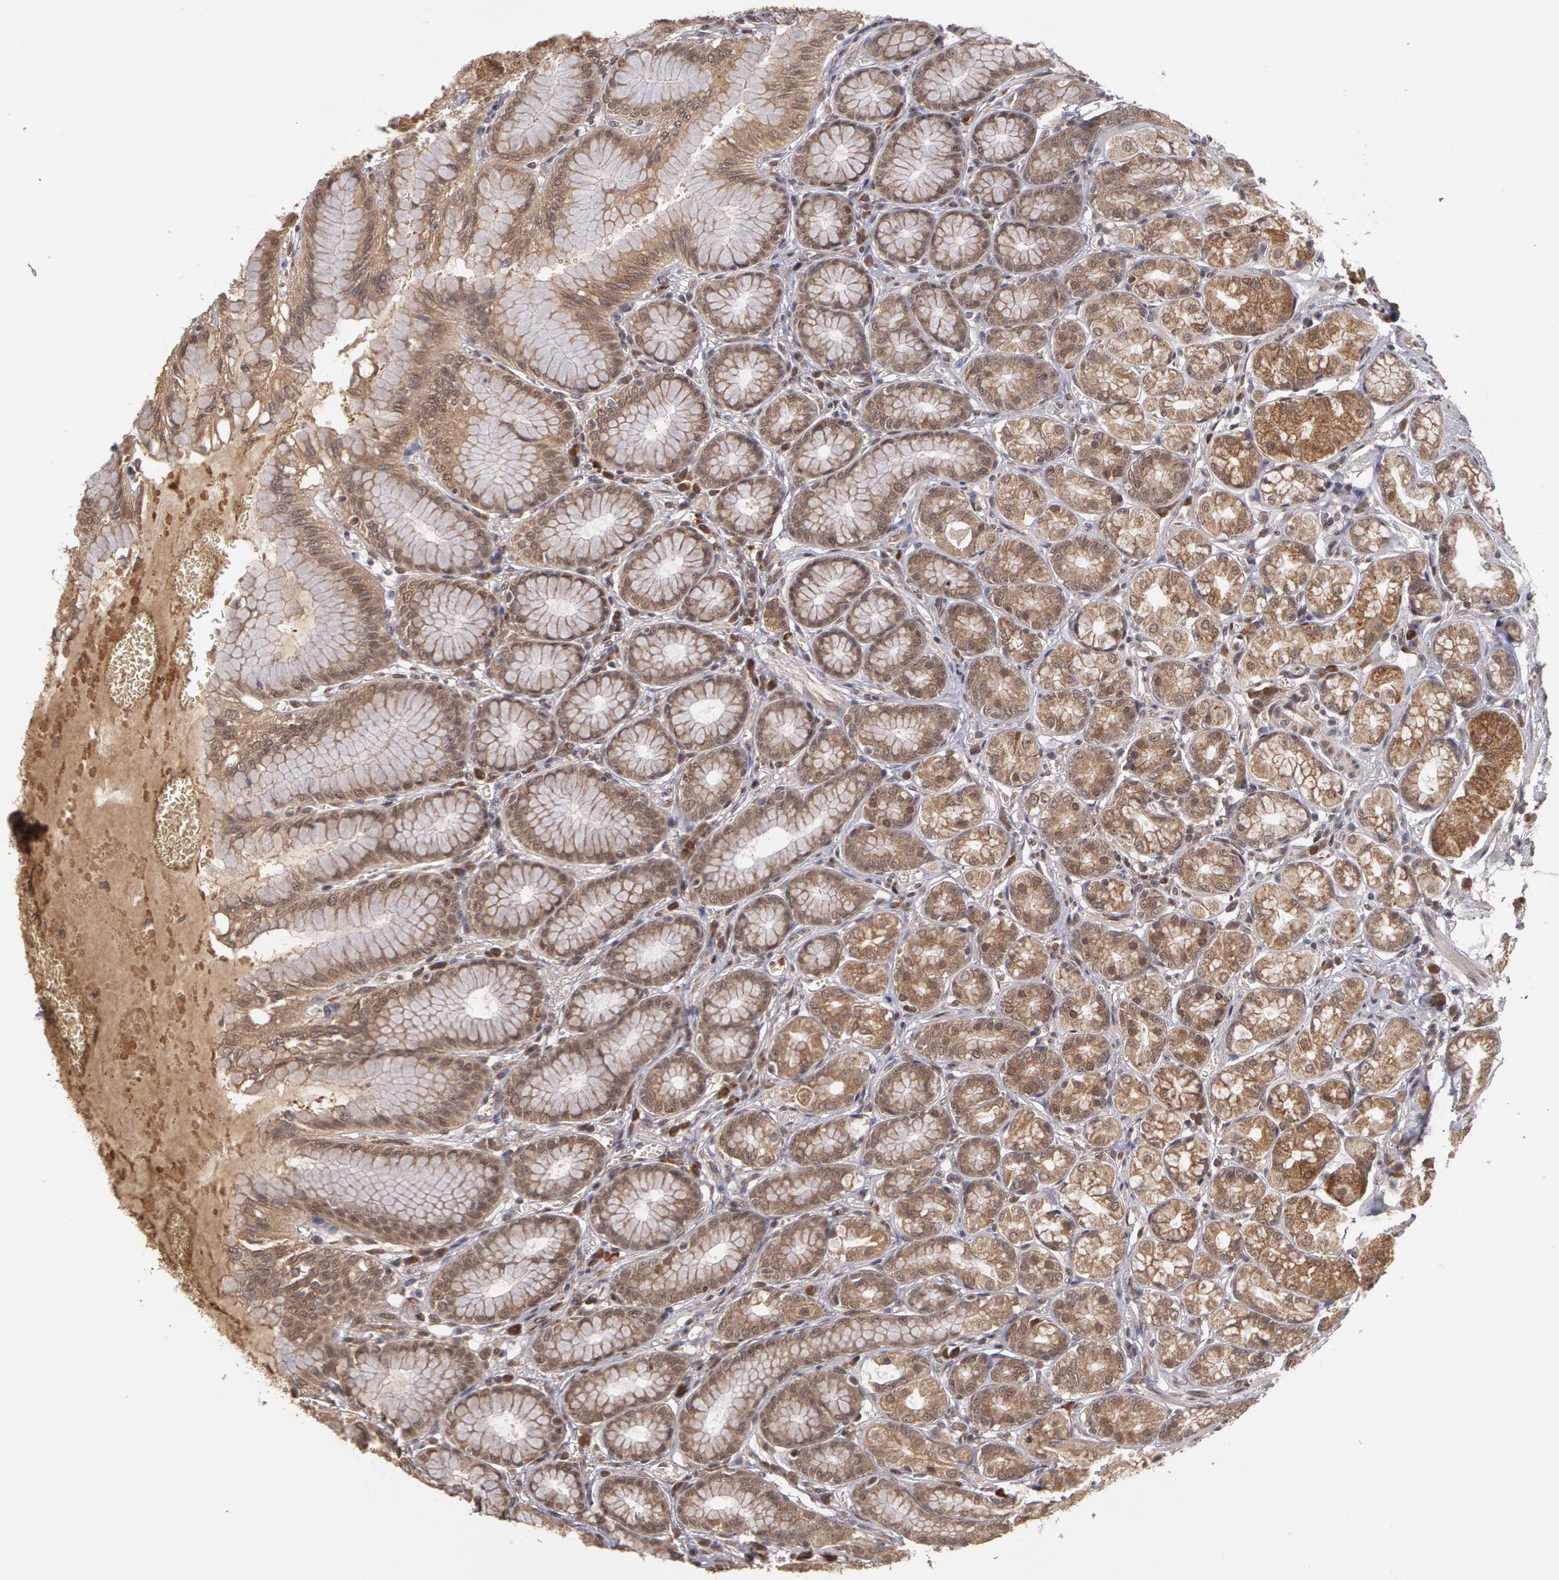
{"staining": {"intensity": "moderate", "quantity": ">75%", "location": "cytoplasmic/membranous"}, "tissue": "stomach", "cell_type": "Glandular cells", "image_type": "normal", "snomed": [{"axis": "morphology", "description": "Normal tissue, NOS"}, {"axis": "topography", "description": "Stomach"}, {"axis": "topography", "description": "Stomach, lower"}], "caption": "Immunohistochemistry (IHC) histopathology image of normal stomach: stomach stained using immunohistochemistry (IHC) shows medium levels of moderate protein expression localized specifically in the cytoplasmic/membranous of glandular cells, appearing as a cytoplasmic/membranous brown color.", "gene": "GLIS1", "patient": {"sex": "male", "age": 76}}